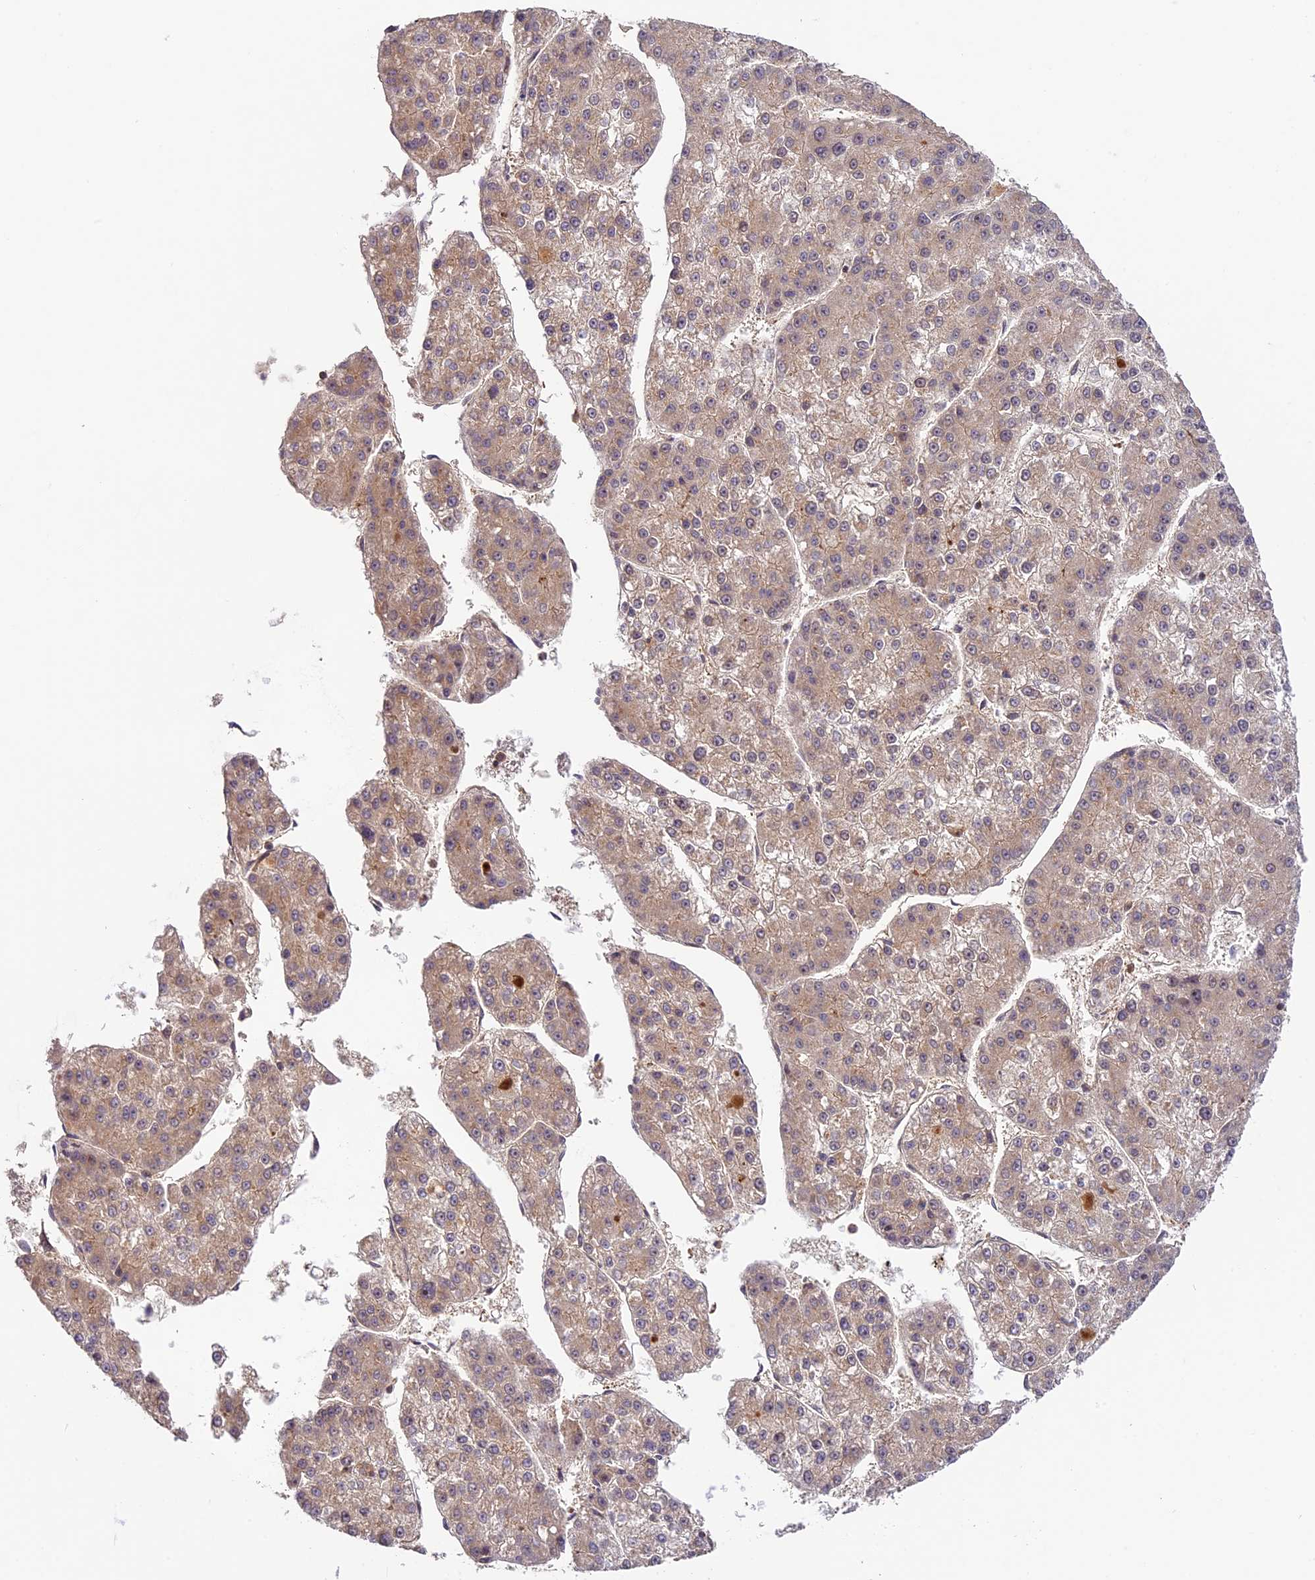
{"staining": {"intensity": "weak", "quantity": "25%-75%", "location": "cytoplasmic/membranous"}, "tissue": "liver cancer", "cell_type": "Tumor cells", "image_type": "cancer", "snomed": [{"axis": "morphology", "description": "Carcinoma, Hepatocellular, NOS"}, {"axis": "topography", "description": "Liver"}], "caption": "Protein staining reveals weak cytoplasmic/membranous positivity in approximately 25%-75% of tumor cells in liver hepatocellular carcinoma.", "gene": "DGKH", "patient": {"sex": "female", "age": 73}}